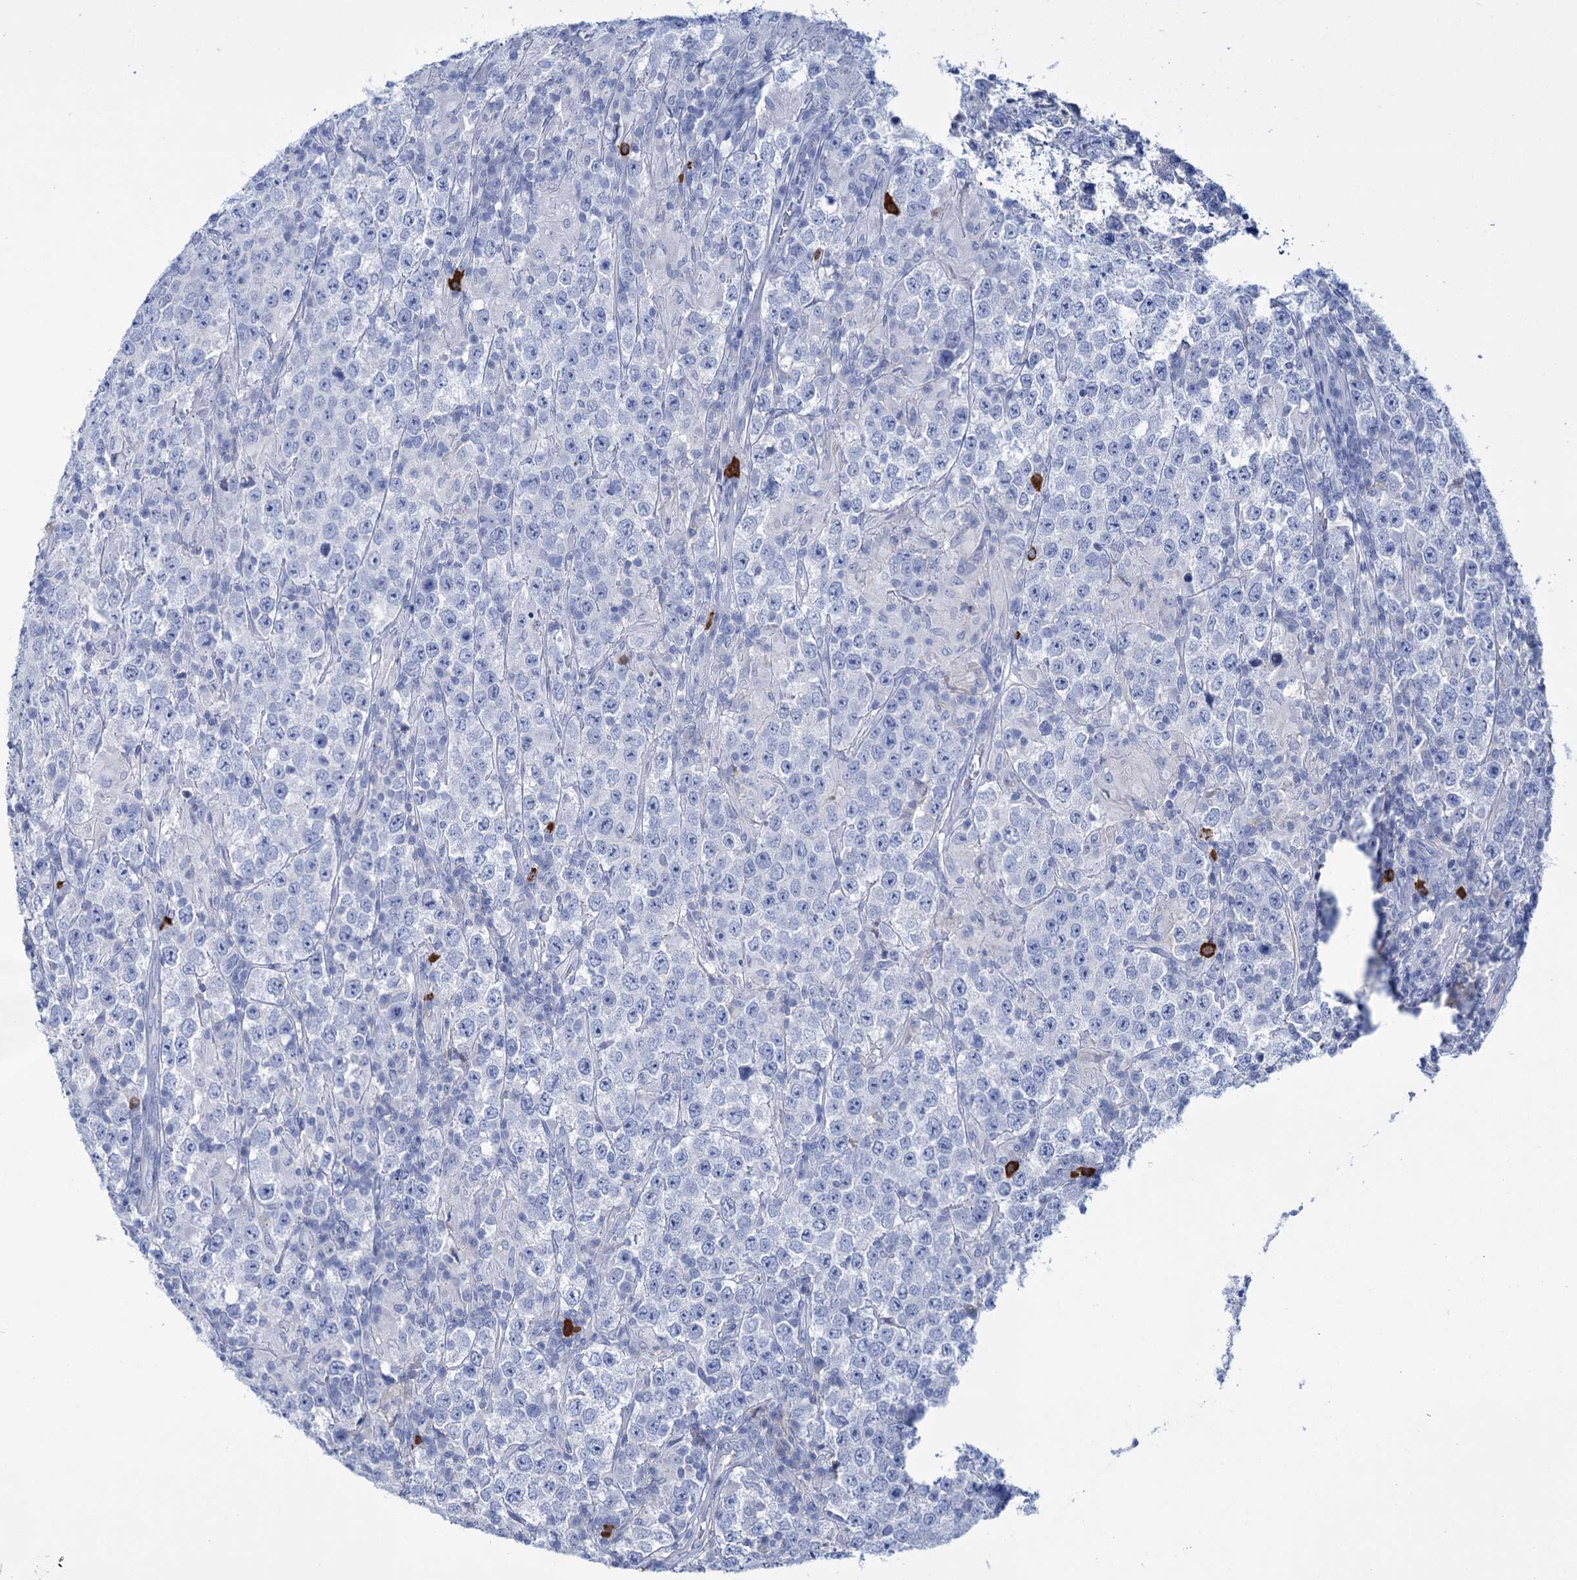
{"staining": {"intensity": "negative", "quantity": "none", "location": "none"}, "tissue": "testis cancer", "cell_type": "Tumor cells", "image_type": "cancer", "snomed": [{"axis": "morphology", "description": "Normal tissue, NOS"}, {"axis": "morphology", "description": "Urothelial carcinoma, High grade"}, {"axis": "morphology", "description": "Seminoma, NOS"}, {"axis": "morphology", "description": "Carcinoma, Embryonal, NOS"}, {"axis": "topography", "description": "Urinary bladder"}, {"axis": "topography", "description": "Testis"}], "caption": "IHC of embryonal carcinoma (testis) demonstrates no expression in tumor cells.", "gene": "FBXW12", "patient": {"sex": "male", "age": 41}}